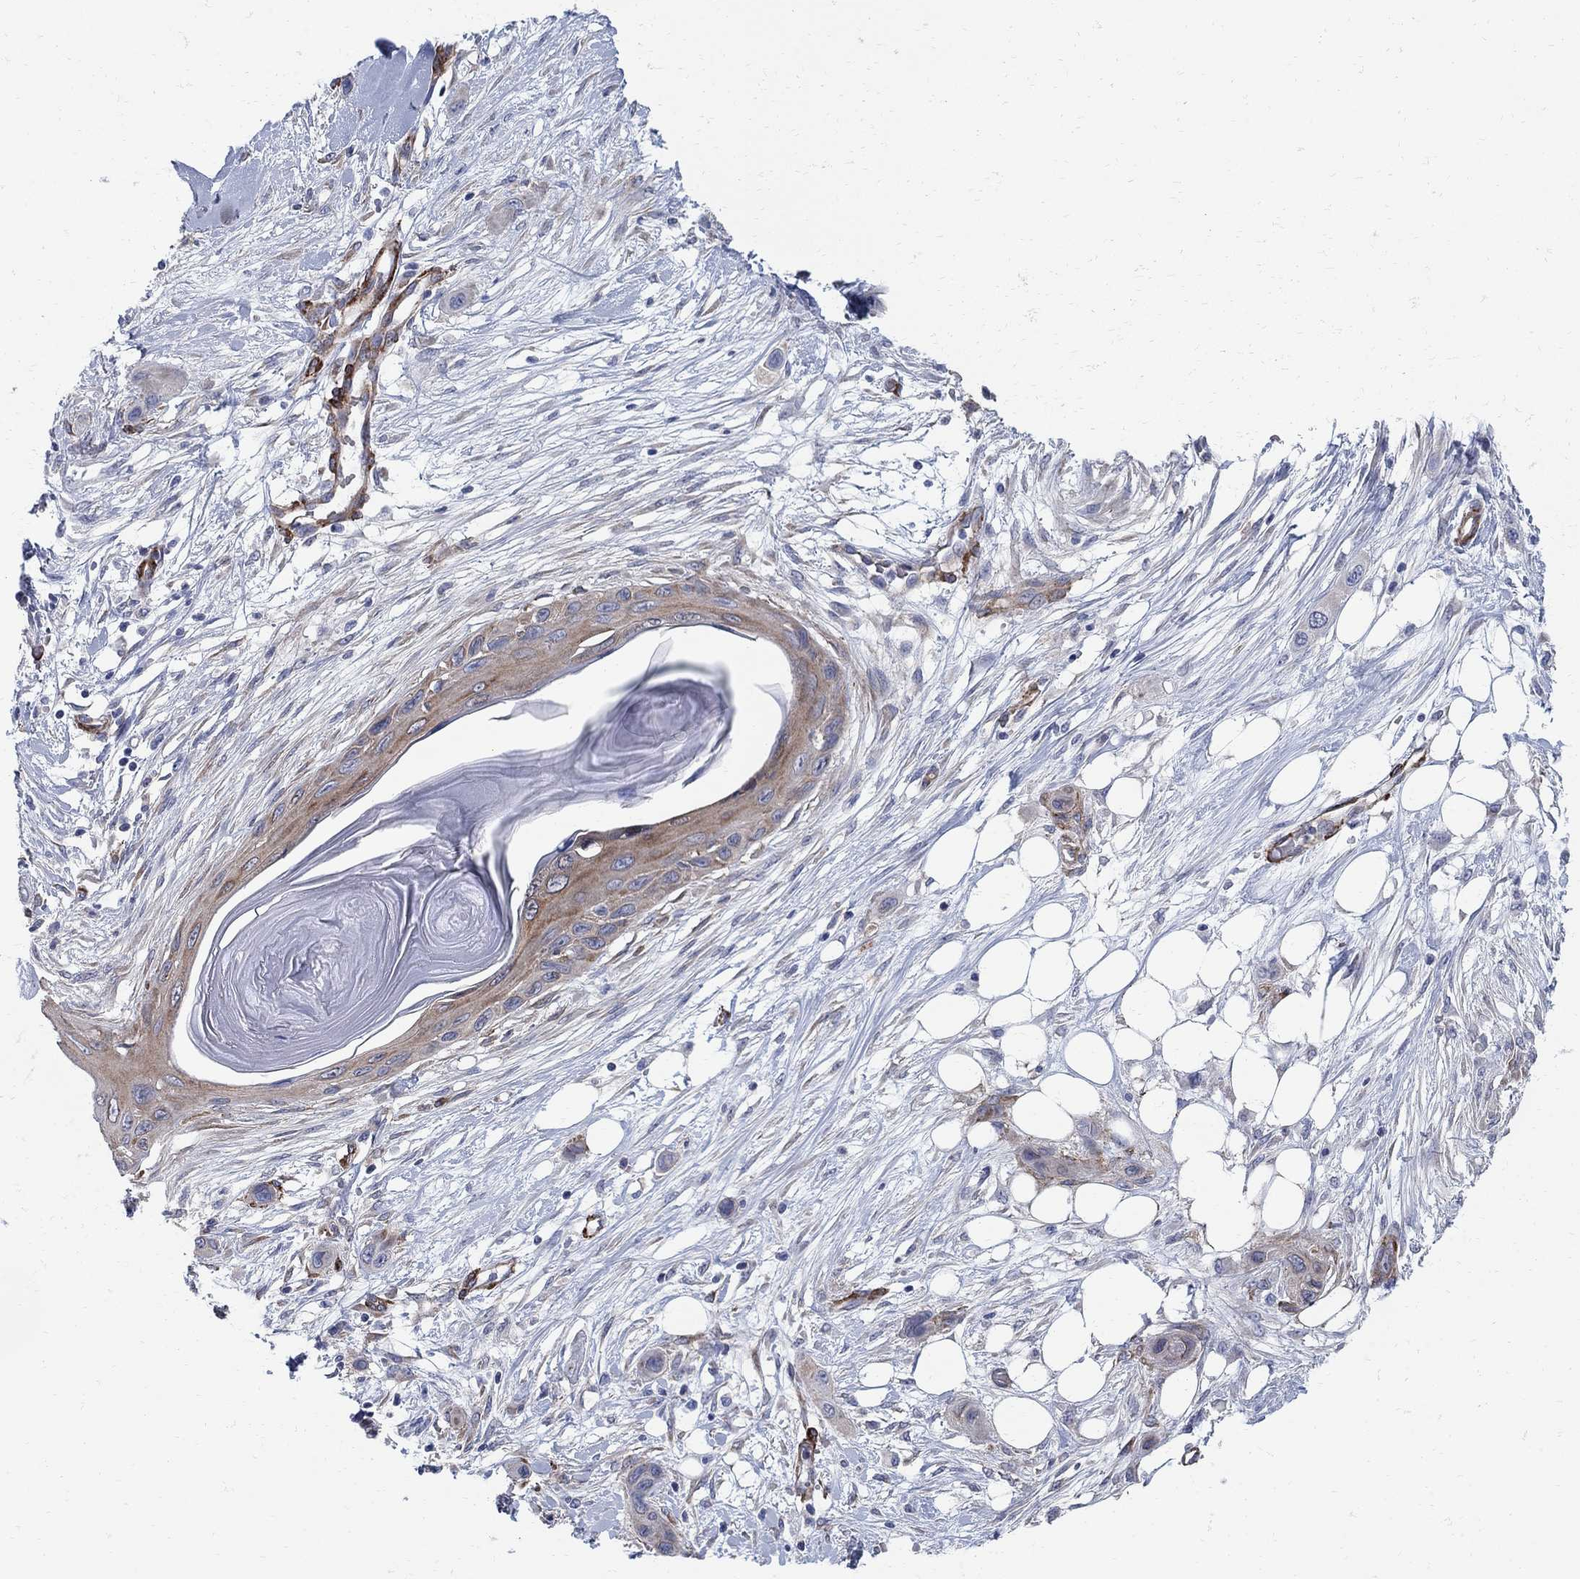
{"staining": {"intensity": "moderate", "quantity": "<25%", "location": "cytoplasmic/membranous"}, "tissue": "skin cancer", "cell_type": "Tumor cells", "image_type": "cancer", "snomed": [{"axis": "morphology", "description": "Squamous cell carcinoma, NOS"}, {"axis": "topography", "description": "Skin"}], "caption": "Immunohistochemical staining of human squamous cell carcinoma (skin) exhibits low levels of moderate cytoplasmic/membranous positivity in approximately <25% of tumor cells.", "gene": "SEPTIN8", "patient": {"sex": "male", "age": 79}}